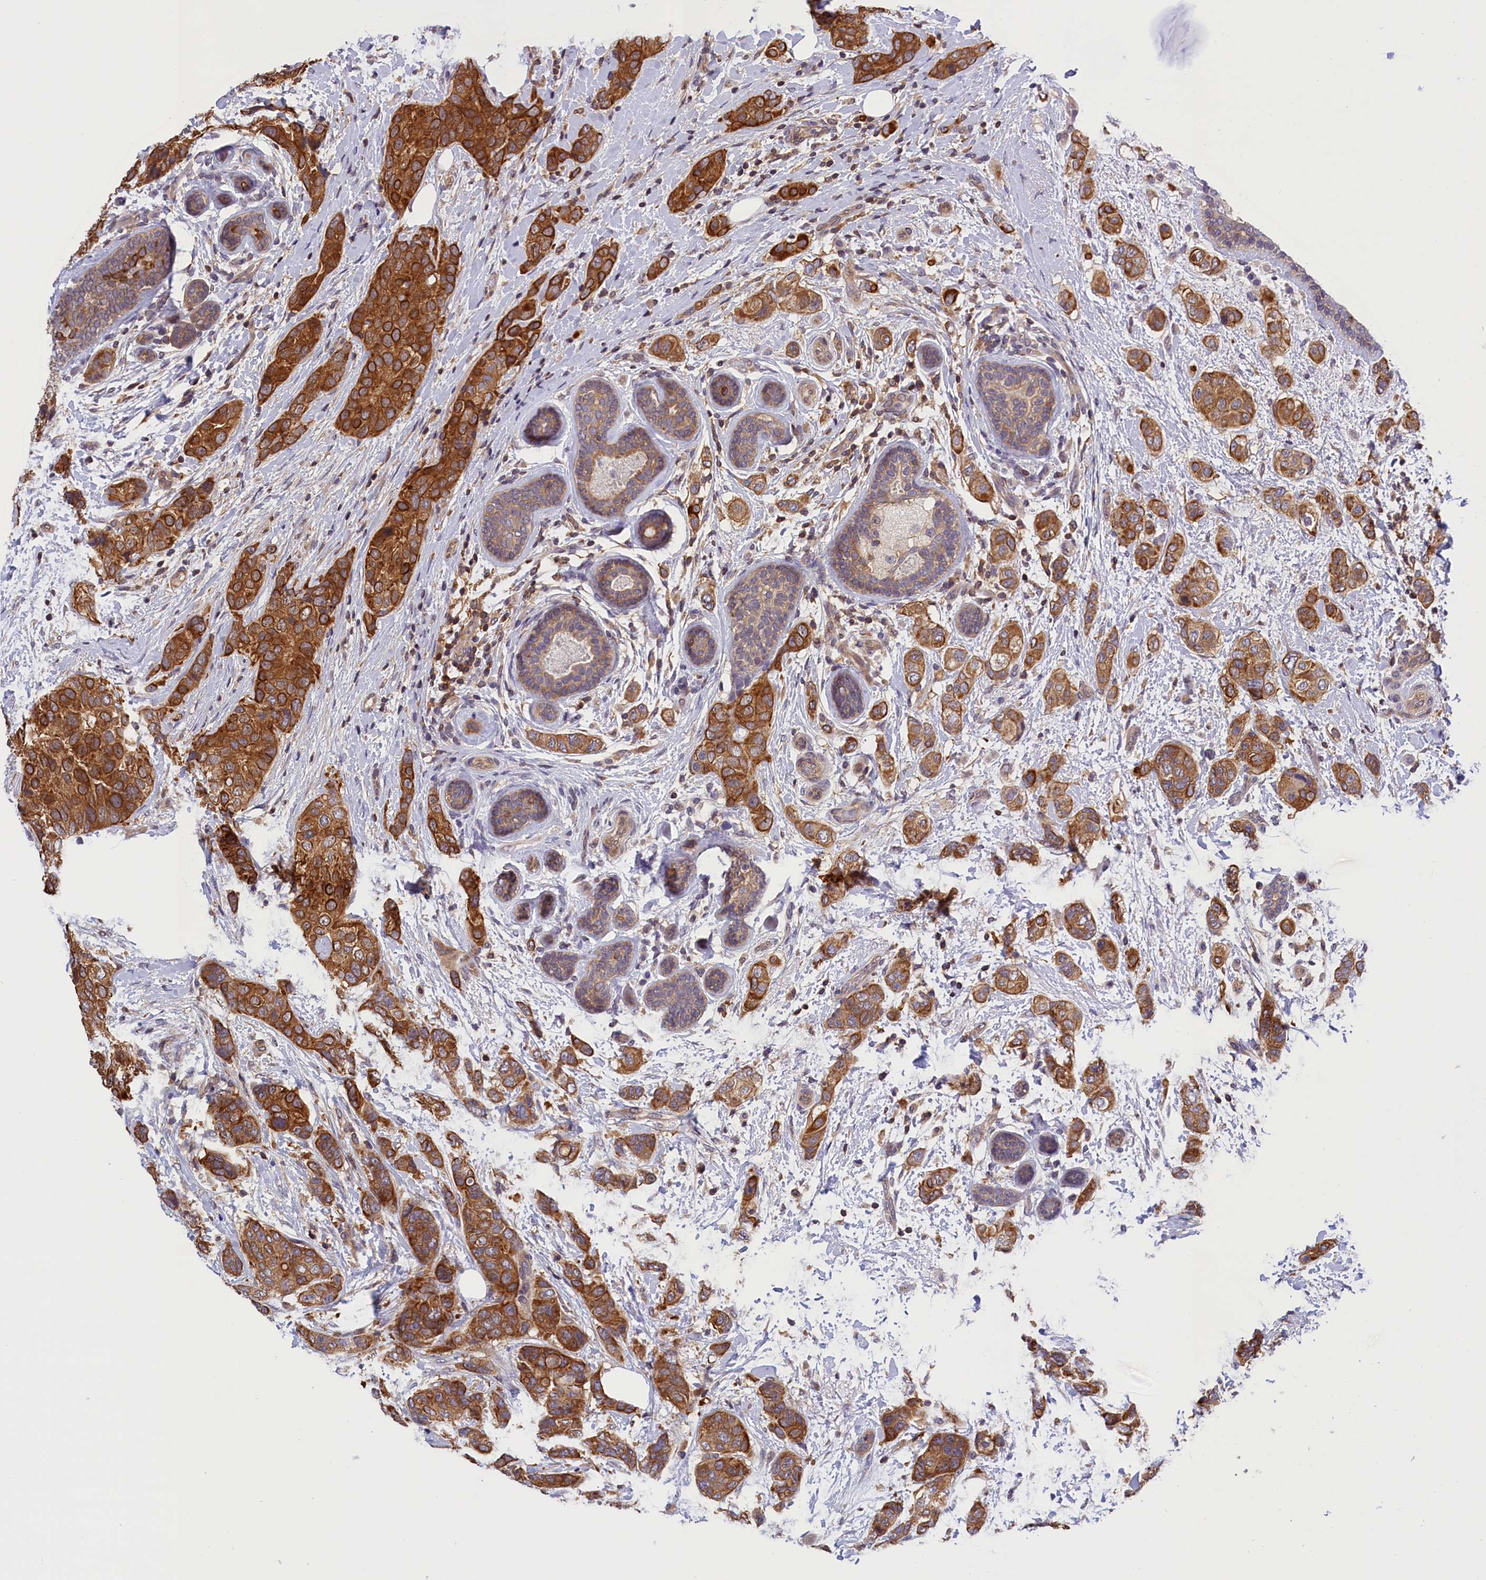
{"staining": {"intensity": "strong", "quantity": ">75%", "location": "cytoplasmic/membranous"}, "tissue": "breast cancer", "cell_type": "Tumor cells", "image_type": "cancer", "snomed": [{"axis": "morphology", "description": "Lobular carcinoma"}, {"axis": "topography", "description": "Breast"}], "caption": "There is high levels of strong cytoplasmic/membranous expression in tumor cells of breast cancer, as demonstrated by immunohistochemical staining (brown color).", "gene": "TBCB", "patient": {"sex": "female", "age": 51}}